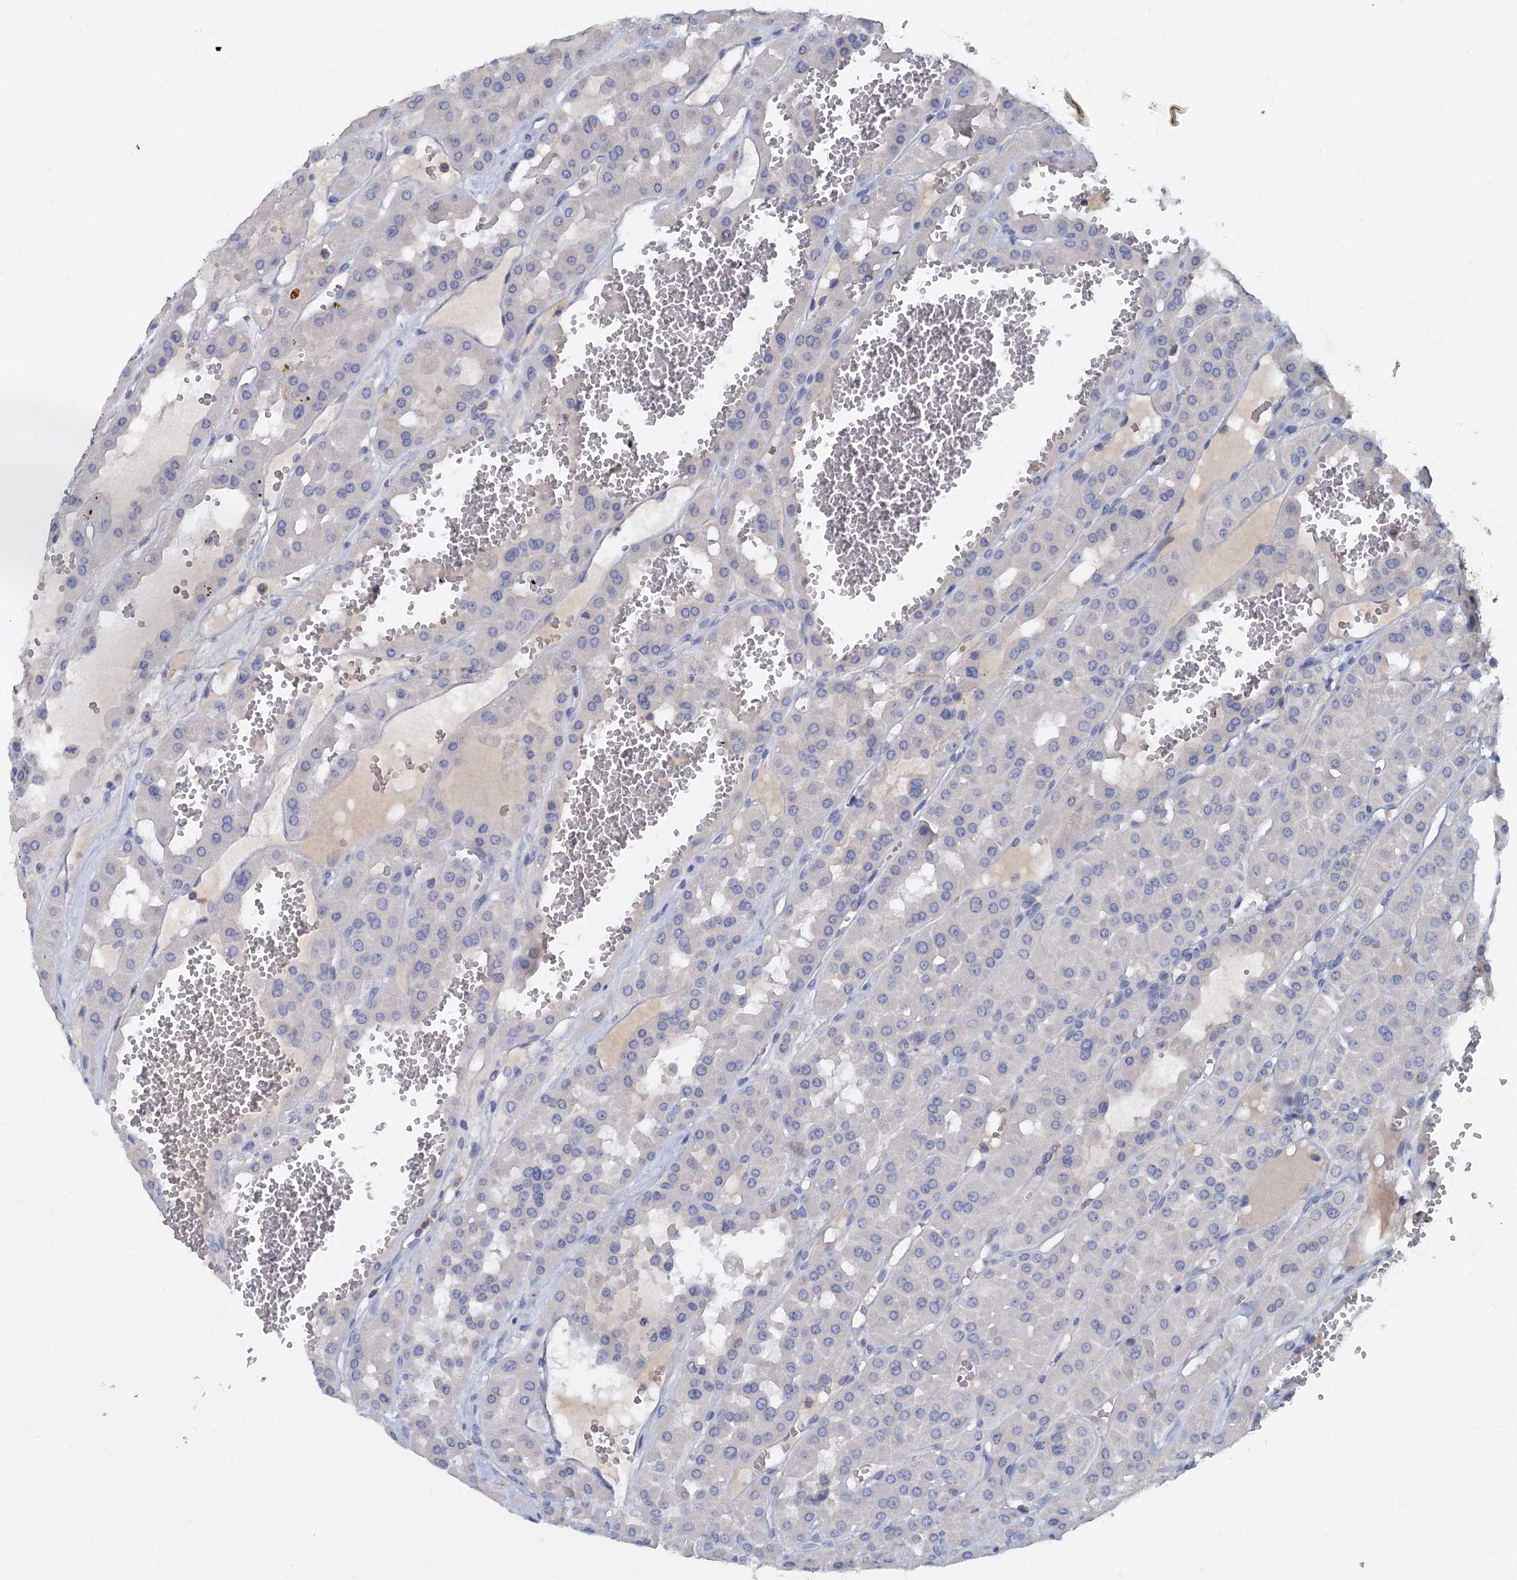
{"staining": {"intensity": "negative", "quantity": "none", "location": "none"}, "tissue": "renal cancer", "cell_type": "Tumor cells", "image_type": "cancer", "snomed": [{"axis": "morphology", "description": "Carcinoma, NOS"}, {"axis": "topography", "description": "Kidney"}], "caption": "This is a histopathology image of immunohistochemistry staining of renal cancer (carcinoma), which shows no staining in tumor cells.", "gene": "ACSM3", "patient": {"sex": "female", "age": 75}}